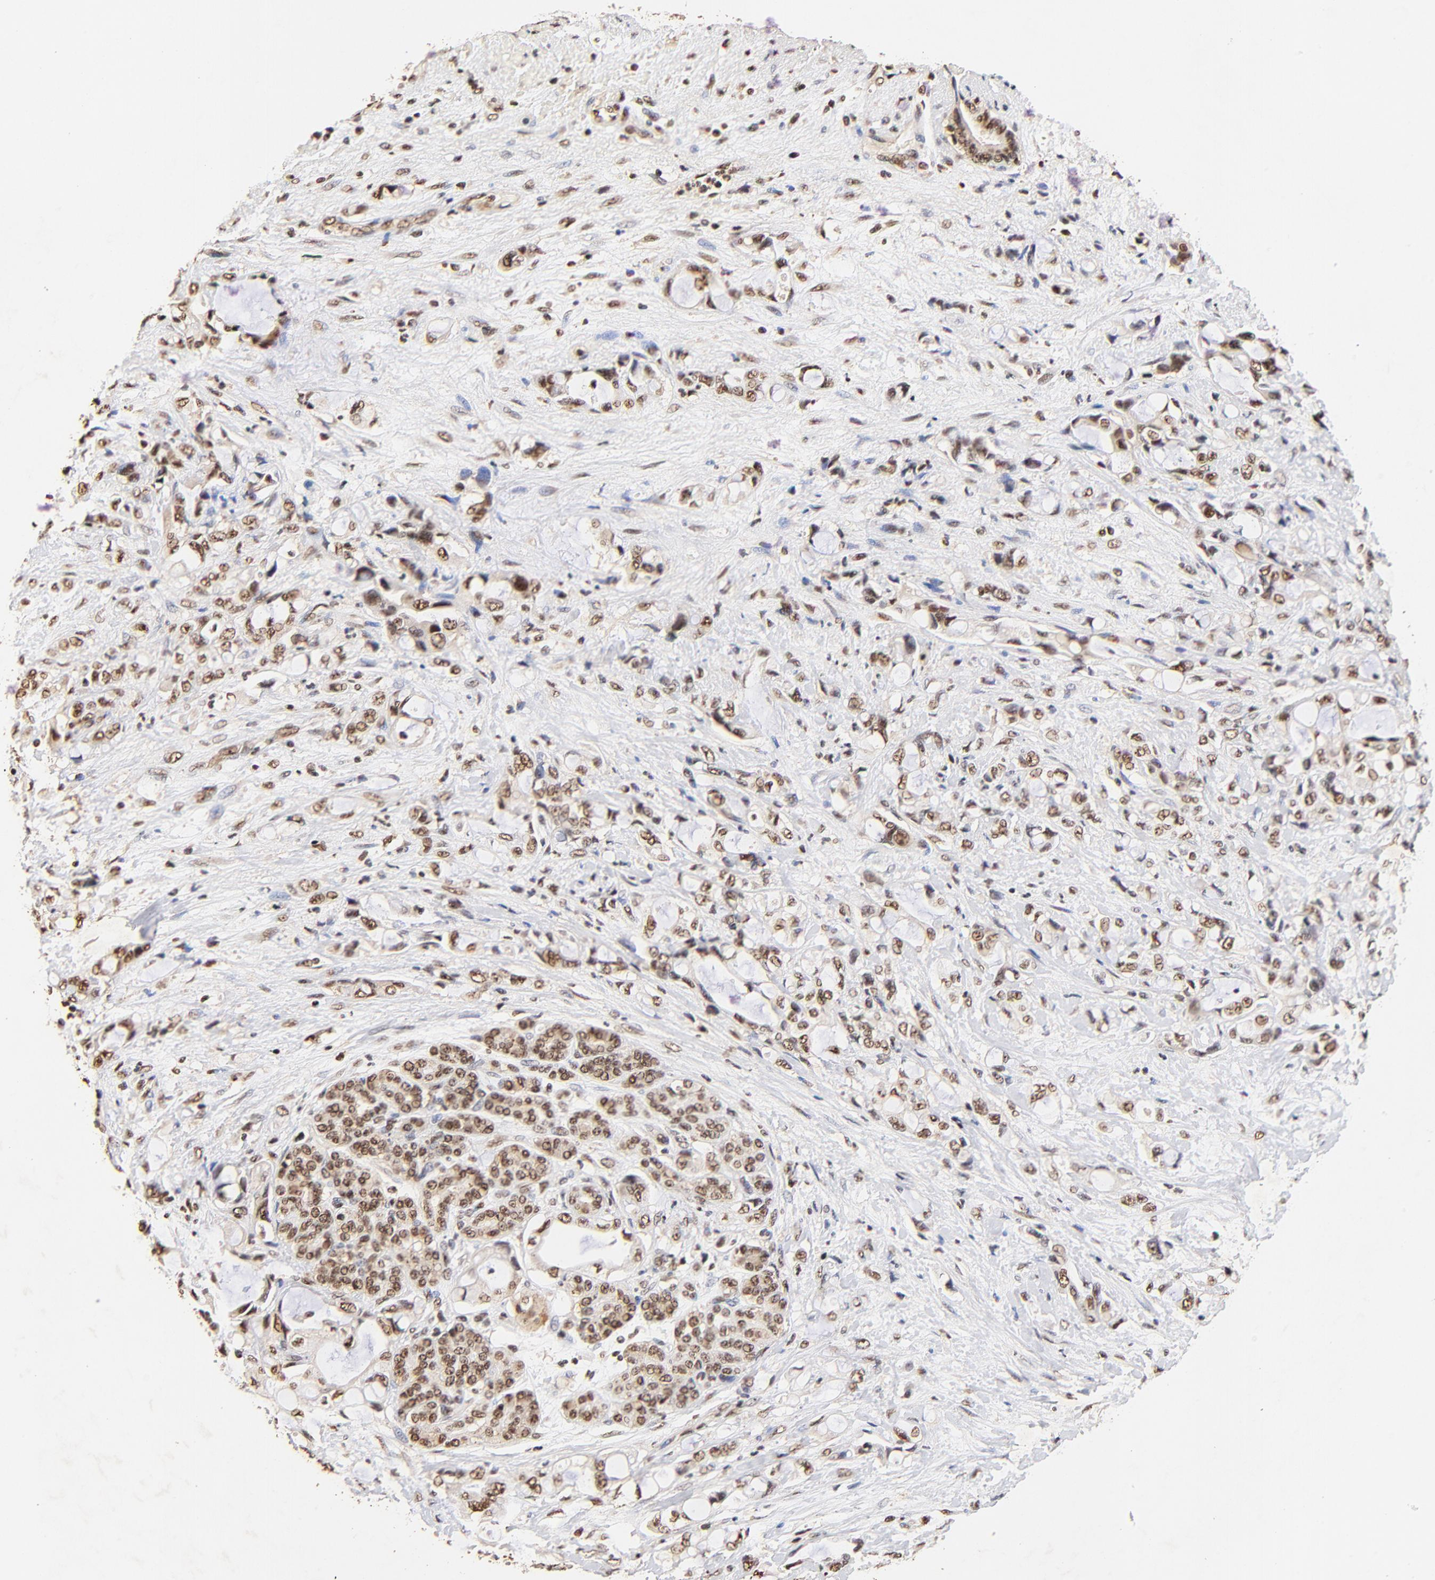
{"staining": {"intensity": "moderate", "quantity": ">75%", "location": "nuclear"}, "tissue": "pancreatic cancer", "cell_type": "Tumor cells", "image_type": "cancer", "snomed": [{"axis": "morphology", "description": "Adenocarcinoma, NOS"}, {"axis": "topography", "description": "Pancreas"}], "caption": "IHC photomicrograph of neoplastic tissue: pancreatic cancer (adenocarcinoma) stained using immunohistochemistry (IHC) reveals medium levels of moderate protein expression localized specifically in the nuclear of tumor cells, appearing as a nuclear brown color.", "gene": "MED12", "patient": {"sex": "female", "age": 70}}